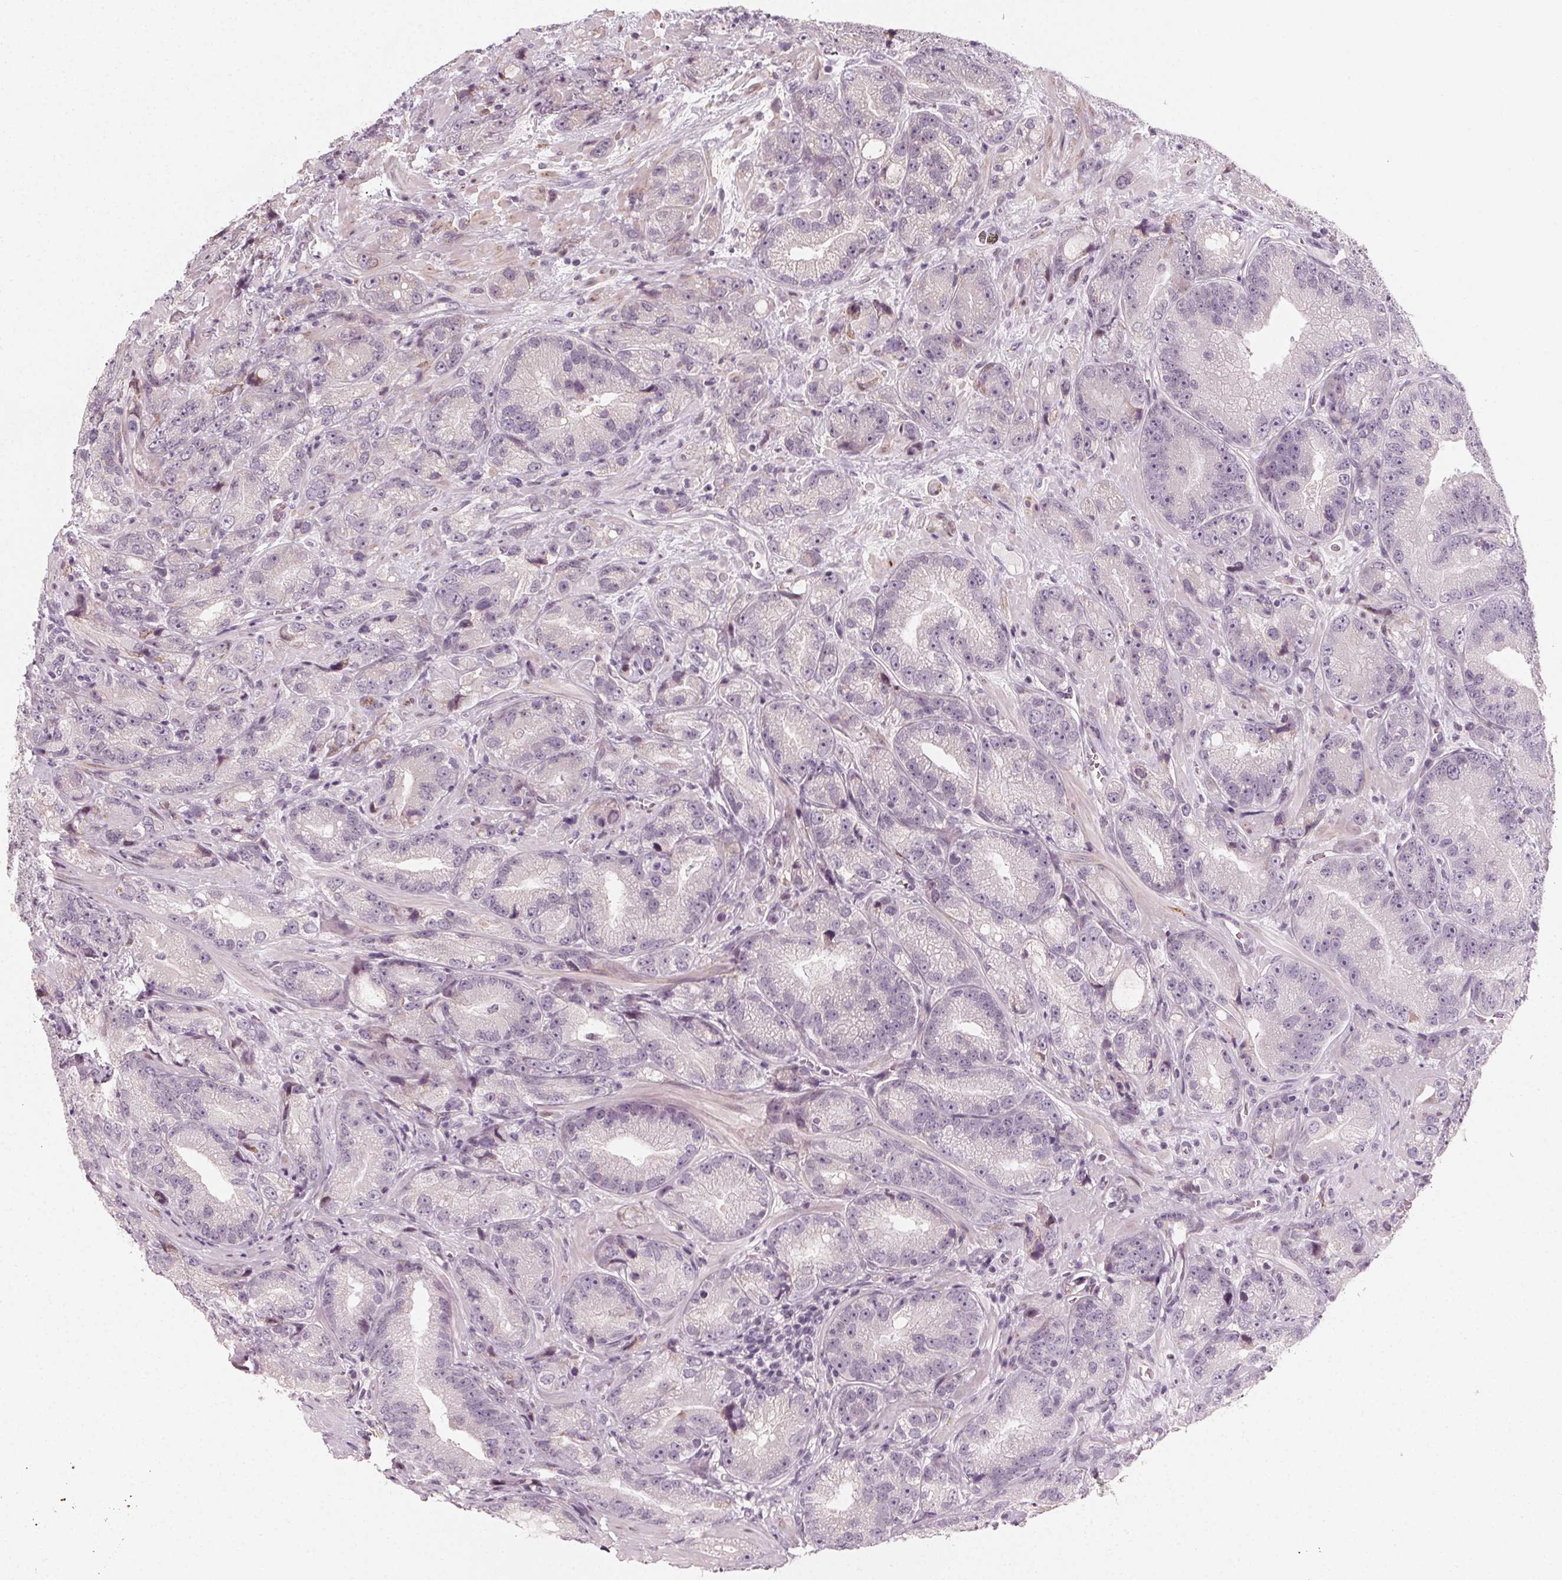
{"staining": {"intensity": "negative", "quantity": "none", "location": "none"}, "tissue": "prostate cancer", "cell_type": "Tumor cells", "image_type": "cancer", "snomed": [{"axis": "morphology", "description": "Adenocarcinoma, NOS"}, {"axis": "topography", "description": "Prostate"}], "caption": "High magnification brightfield microscopy of prostate cancer (adenocarcinoma) stained with DAB (3,3'-diaminobenzidine) (brown) and counterstained with hematoxylin (blue): tumor cells show no significant staining.", "gene": "CCDC96", "patient": {"sex": "male", "age": 63}}